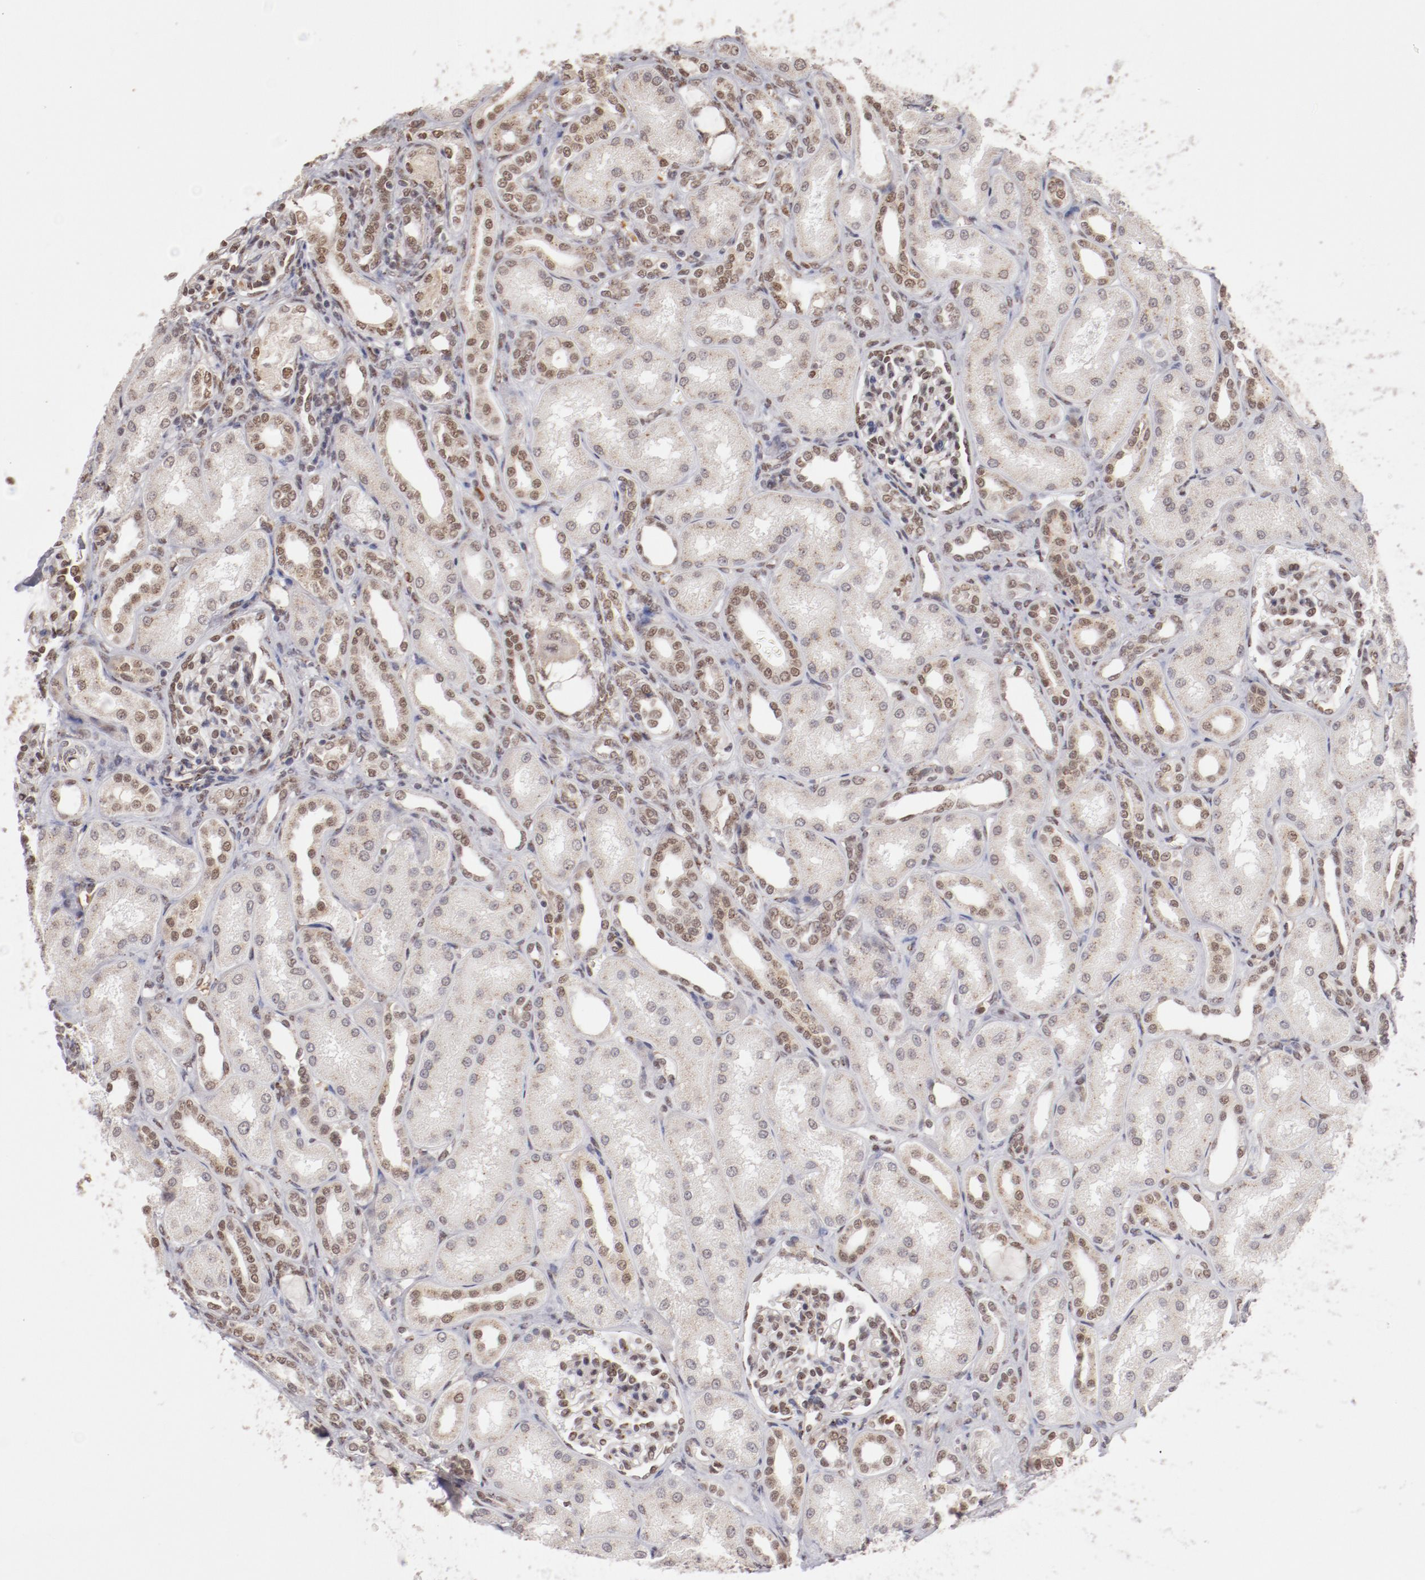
{"staining": {"intensity": "weak", "quantity": "25%-75%", "location": "cytoplasmic/membranous,nuclear"}, "tissue": "kidney", "cell_type": "Cells in glomeruli", "image_type": "normal", "snomed": [{"axis": "morphology", "description": "Normal tissue, NOS"}, {"axis": "topography", "description": "Kidney"}], "caption": "Kidney stained for a protein (brown) displays weak cytoplasmic/membranous,nuclear positive positivity in about 25%-75% of cells in glomeruli.", "gene": "NFE2", "patient": {"sex": "male", "age": 7}}